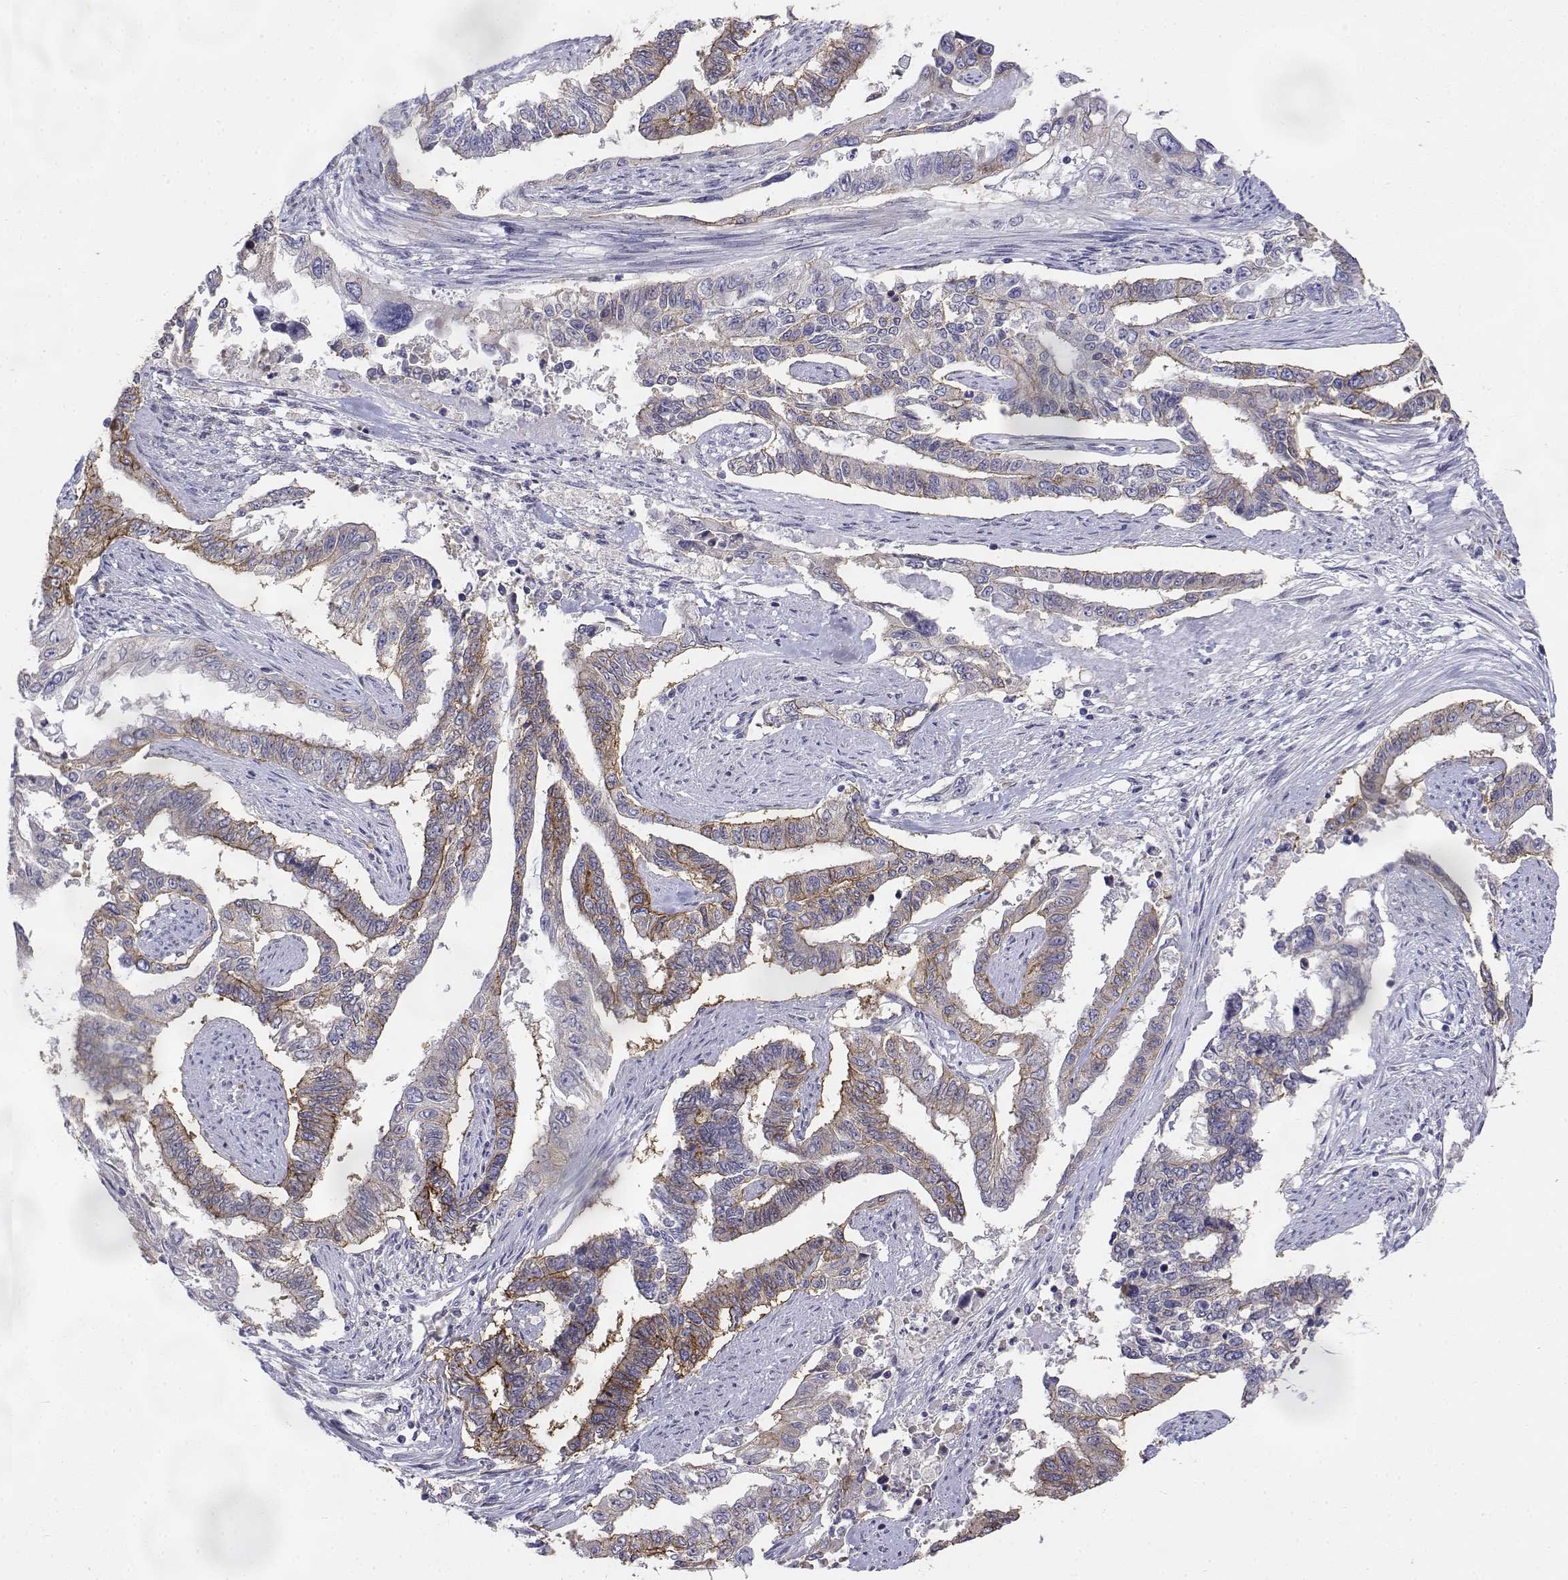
{"staining": {"intensity": "moderate", "quantity": "25%-75%", "location": "cytoplasmic/membranous"}, "tissue": "endometrial cancer", "cell_type": "Tumor cells", "image_type": "cancer", "snomed": [{"axis": "morphology", "description": "Adenocarcinoma, NOS"}, {"axis": "topography", "description": "Uterus"}], "caption": "Immunohistochemistry (IHC) histopathology image of human adenocarcinoma (endometrial) stained for a protein (brown), which displays medium levels of moderate cytoplasmic/membranous positivity in approximately 25%-75% of tumor cells.", "gene": "CADM1", "patient": {"sex": "female", "age": 59}}